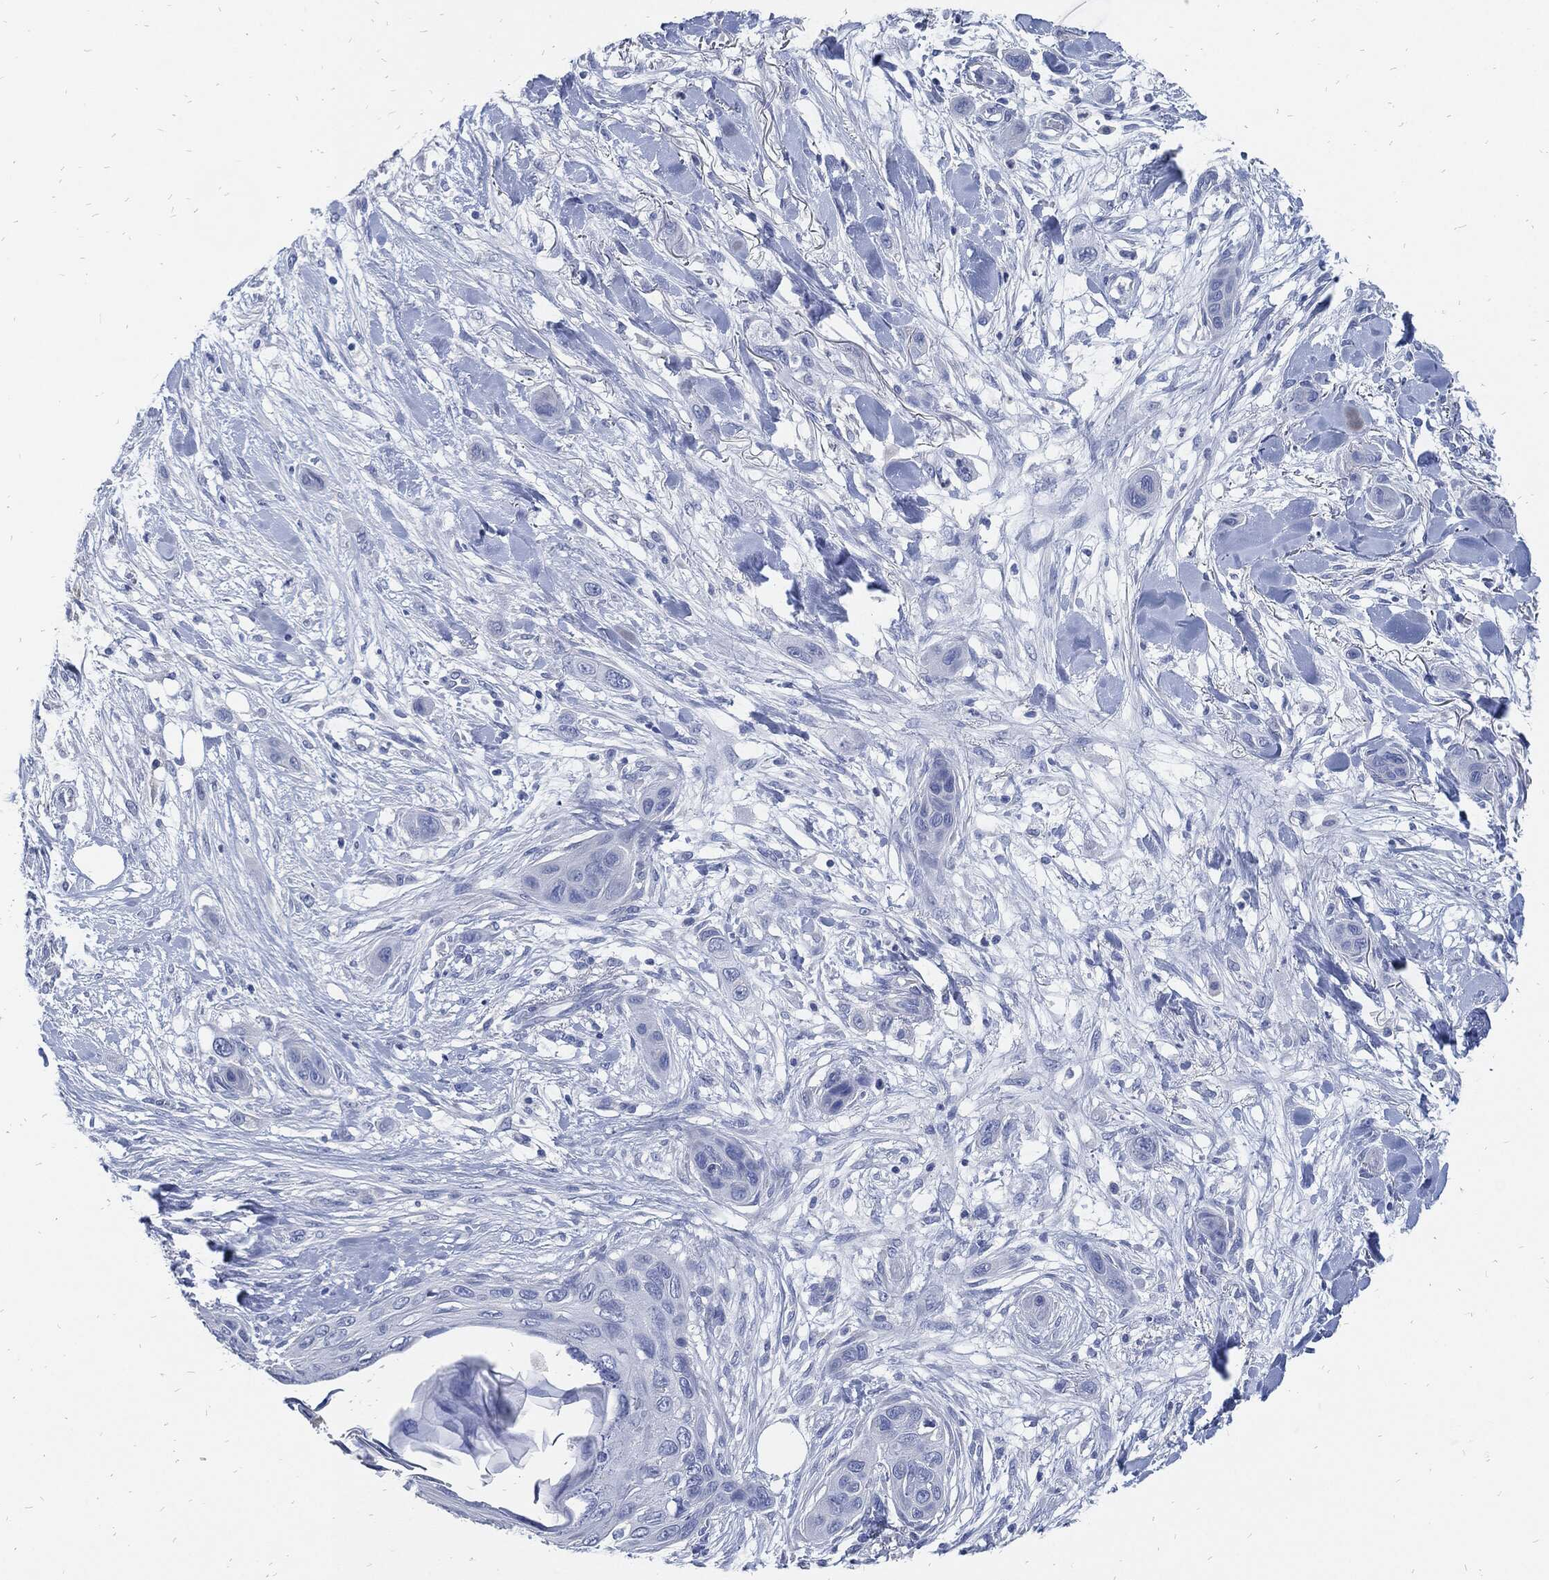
{"staining": {"intensity": "negative", "quantity": "none", "location": "none"}, "tissue": "skin cancer", "cell_type": "Tumor cells", "image_type": "cancer", "snomed": [{"axis": "morphology", "description": "Squamous cell carcinoma, NOS"}, {"axis": "topography", "description": "Skin"}], "caption": "DAB (3,3'-diaminobenzidine) immunohistochemical staining of human skin squamous cell carcinoma displays no significant staining in tumor cells.", "gene": "FABP4", "patient": {"sex": "male", "age": 78}}